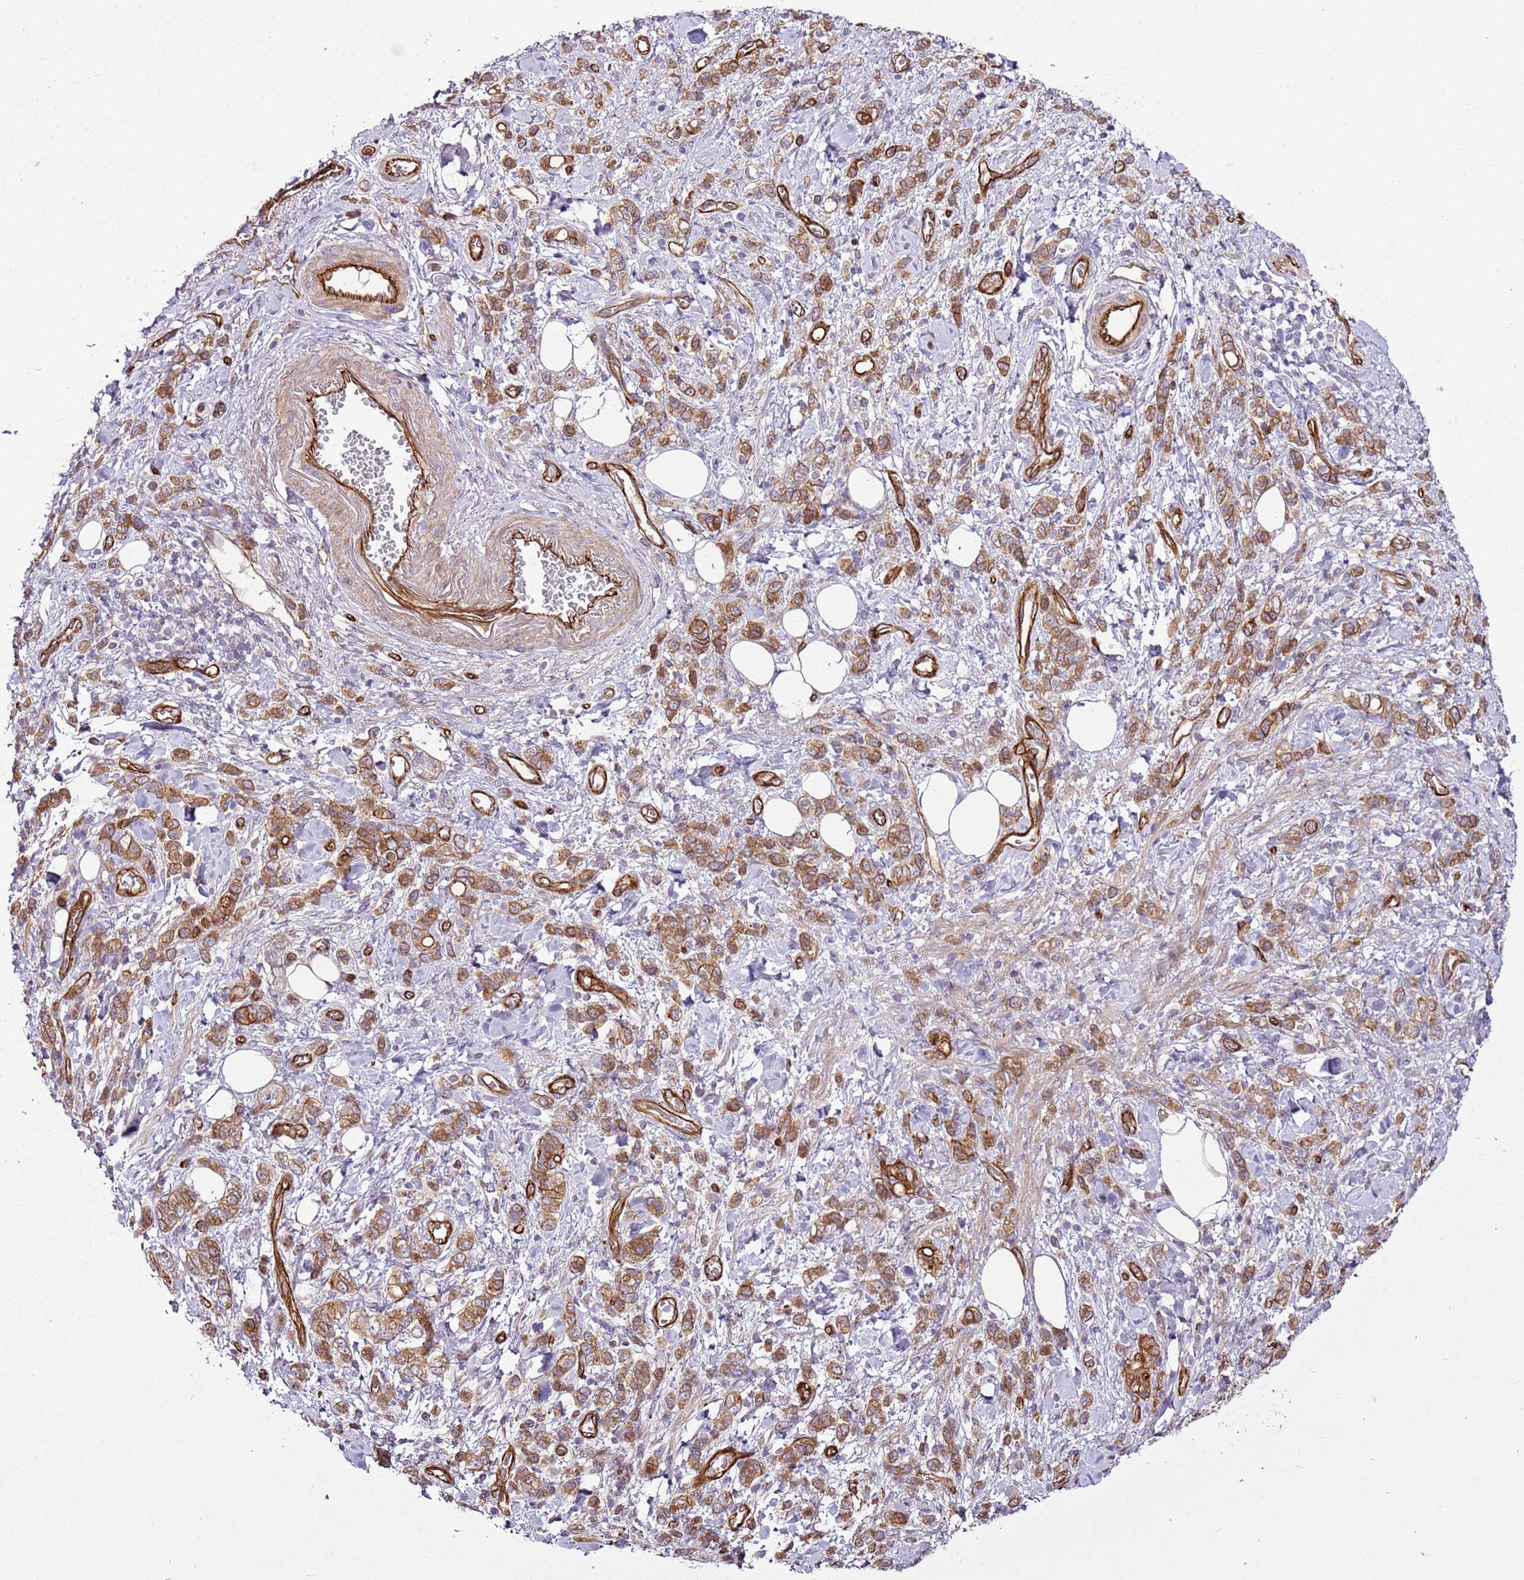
{"staining": {"intensity": "moderate", "quantity": ">75%", "location": "cytoplasmic/membranous"}, "tissue": "stomach cancer", "cell_type": "Tumor cells", "image_type": "cancer", "snomed": [{"axis": "morphology", "description": "Adenocarcinoma, NOS"}, {"axis": "topography", "description": "Stomach"}], "caption": "IHC image of stomach cancer stained for a protein (brown), which shows medium levels of moderate cytoplasmic/membranous positivity in about >75% of tumor cells.", "gene": "ZNF827", "patient": {"sex": "male", "age": 77}}